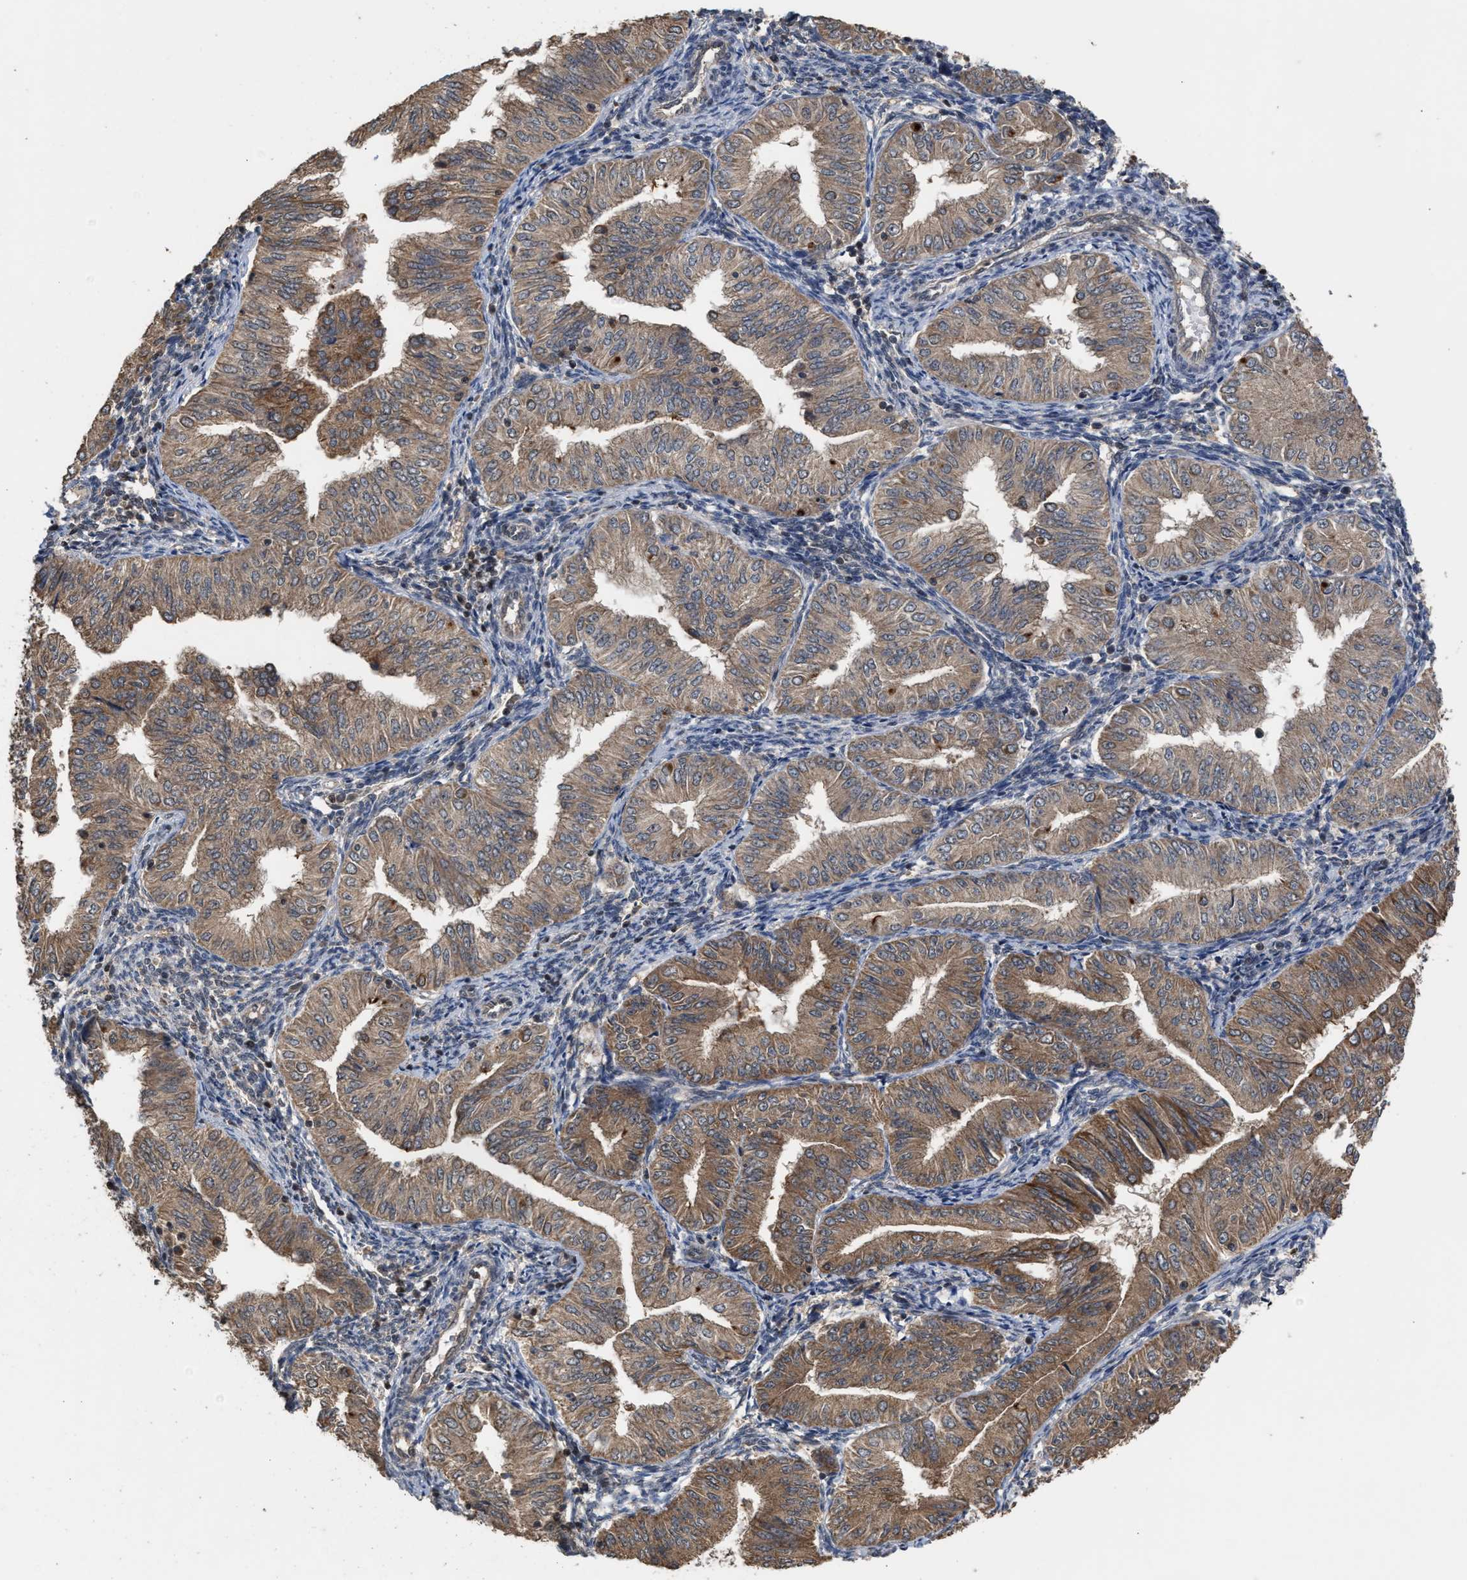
{"staining": {"intensity": "moderate", "quantity": ">75%", "location": "cytoplasmic/membranous"}, "tissue": "endometrial cancer", "cell_type": "Tumor cells", "image_type": "cancer", "snomed": [{"axis": "morphology", "description": "Normal tissue, NOS"}, {"axis": "morphology", "description": "Adenocarcinoma, NOS"}, {"axis": "topography", "description": "Endometrium"}], "caption": "Moderate cytoplasmic/membranous staining for a protein is seen in about >75% of tumor cells of adenocarcinoma (endometrial) using immunohistochemistry (IHC).", "gene": "C9orf78", "patient": {"sex": "female", "age": 53}}